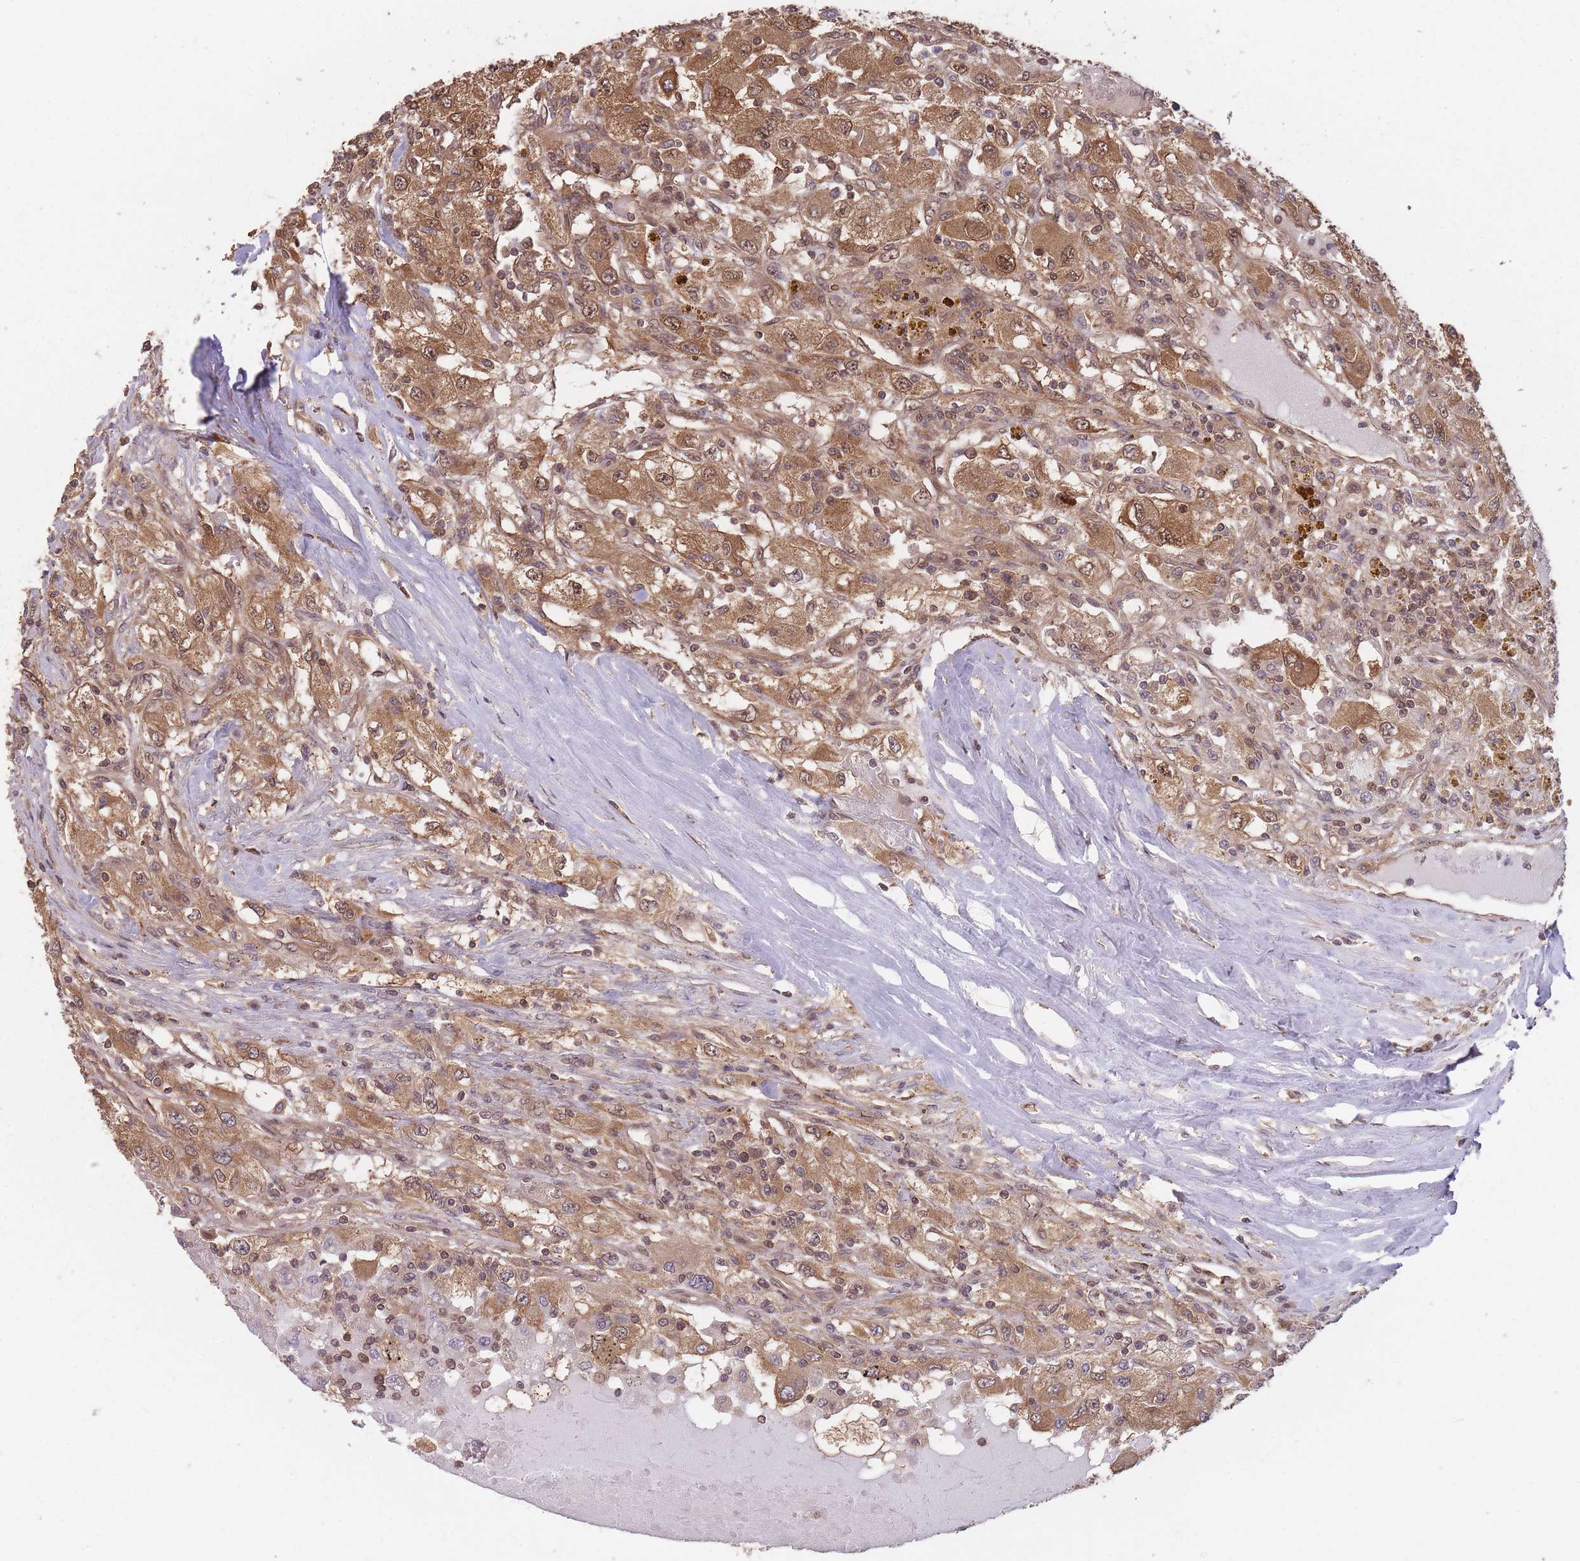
{"staining": {"intensity": "moderate", "quantity": ">75%", "location": "cytoplasmic/membranous,nuclear"}, "tissue": "renal cancer", "cell_type": "Tumor cells", "image_type": "cancer", "snomed": [{"axis": "morphology", "description": "Adenocarcinoma, NOS"}, {"axis": "topography", "description": "Kidney"}], "caption": "Human renal cancer (adenocarcinoma) stained with a protein marker demonstrates moderate staining in tumor cells.", "gene": "PPP6R3", "patient": {"sex": "female", "age": 67}}